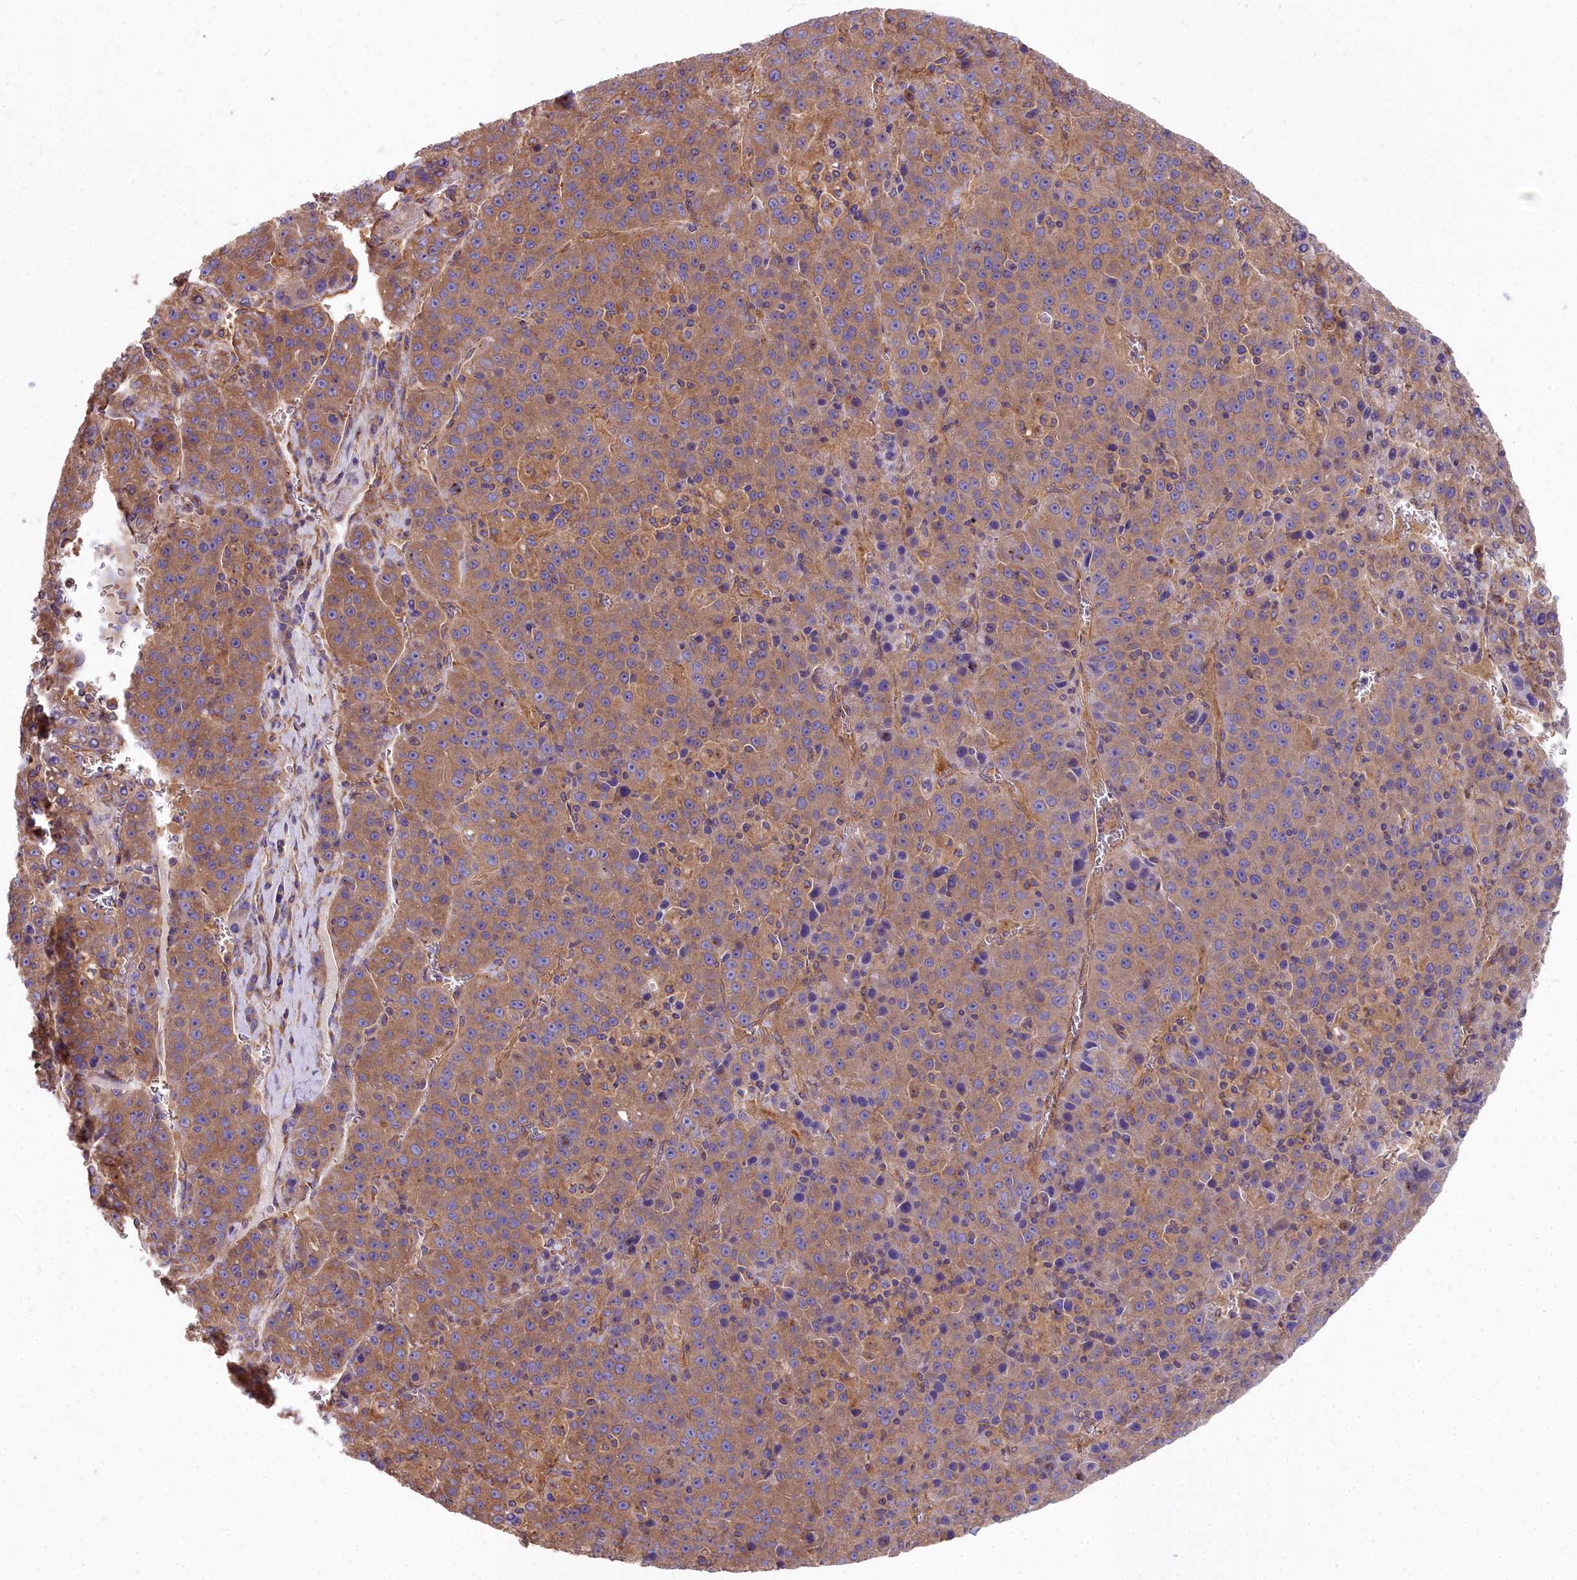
{"staining": {"intensity": "moderate", "quantity": ">75%", "location": "cytoplasmic/membranous"}, "tissue": "liver cancer", "cell_type": "Tumor cells", "image_type": "cancer", "snomed": [{"axis": "morphology", "description": "Carcinoma, Hepatocellular, NOS"}, {"axis": "topography", "description": "Liver"}], "caption": "A histopathology image of hepatocellular carcinoma (liver) stained for a protein demonstrates moderate cytoplasmic/membranous brown staining in tumor cells. (Stains: DAB (3,3'-diaminobenzidine) in brown, nuclei in blue, Microscopy: brightfield microscopy at high magnification).", "gene": "DCTN3", "patient": {"sex": "female", "age": 53}}